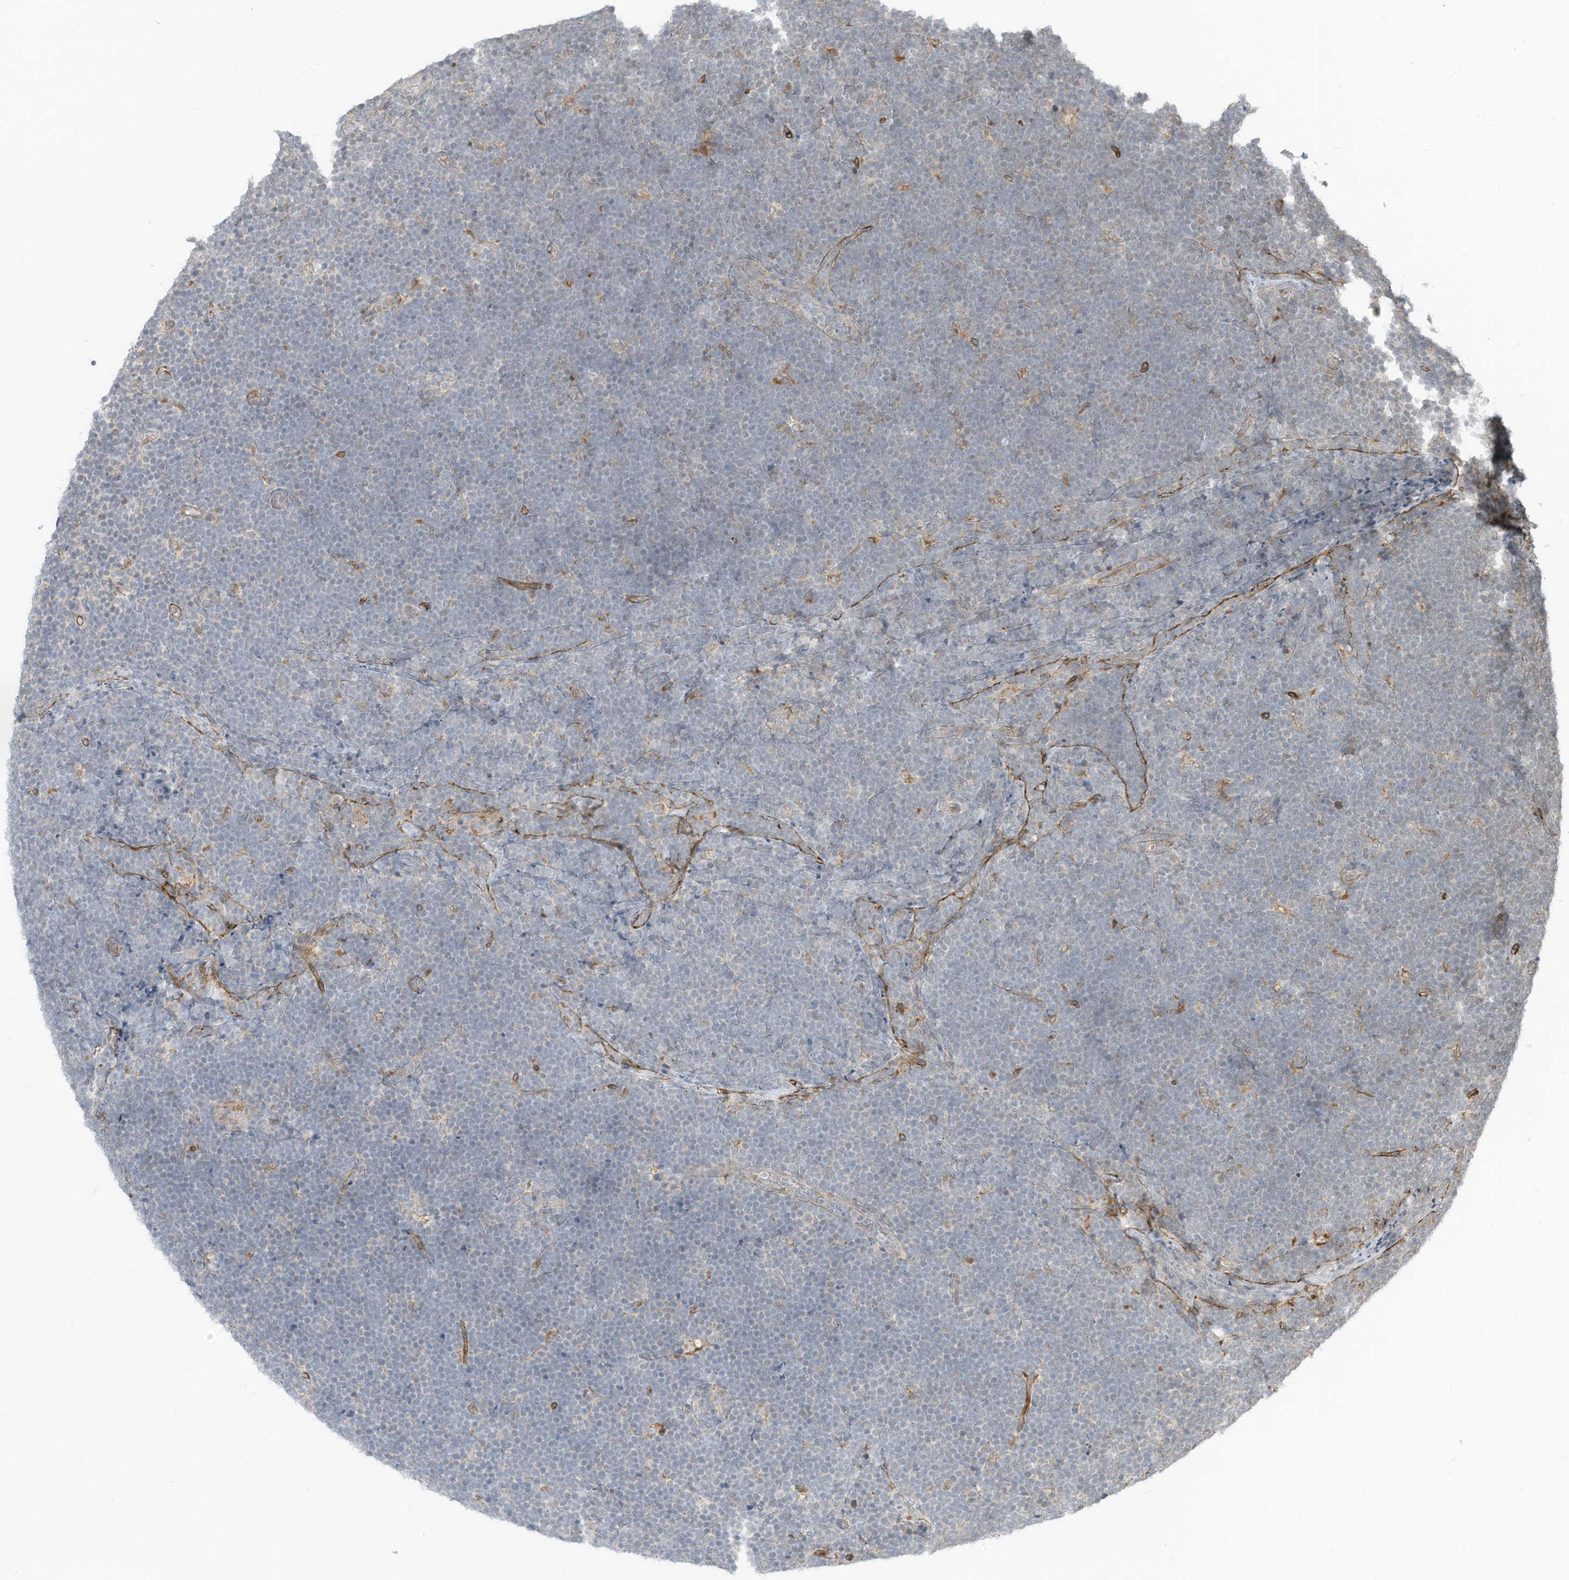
{"staining": {"intensity": "negative", "quantity": "none", "location": "none"}, "tissue": "lymphoma", "cell_type": "Tumor cells", "image_type": "cancer", "snomed": [{"axis": "morphology", "description": "Malignant lymphoma, non-Hodgkin's type, High grade"}, {"axis": "topography", "description": "Lymph node"}], "caption": "Immunohistochemistry histopathology image of neoplastic tissue: human lymphoma stained with DAB shows no significant protein expression in tumor cells.", "gene": "DZIP3", "patient": {"sex": "male", "age": 13}}